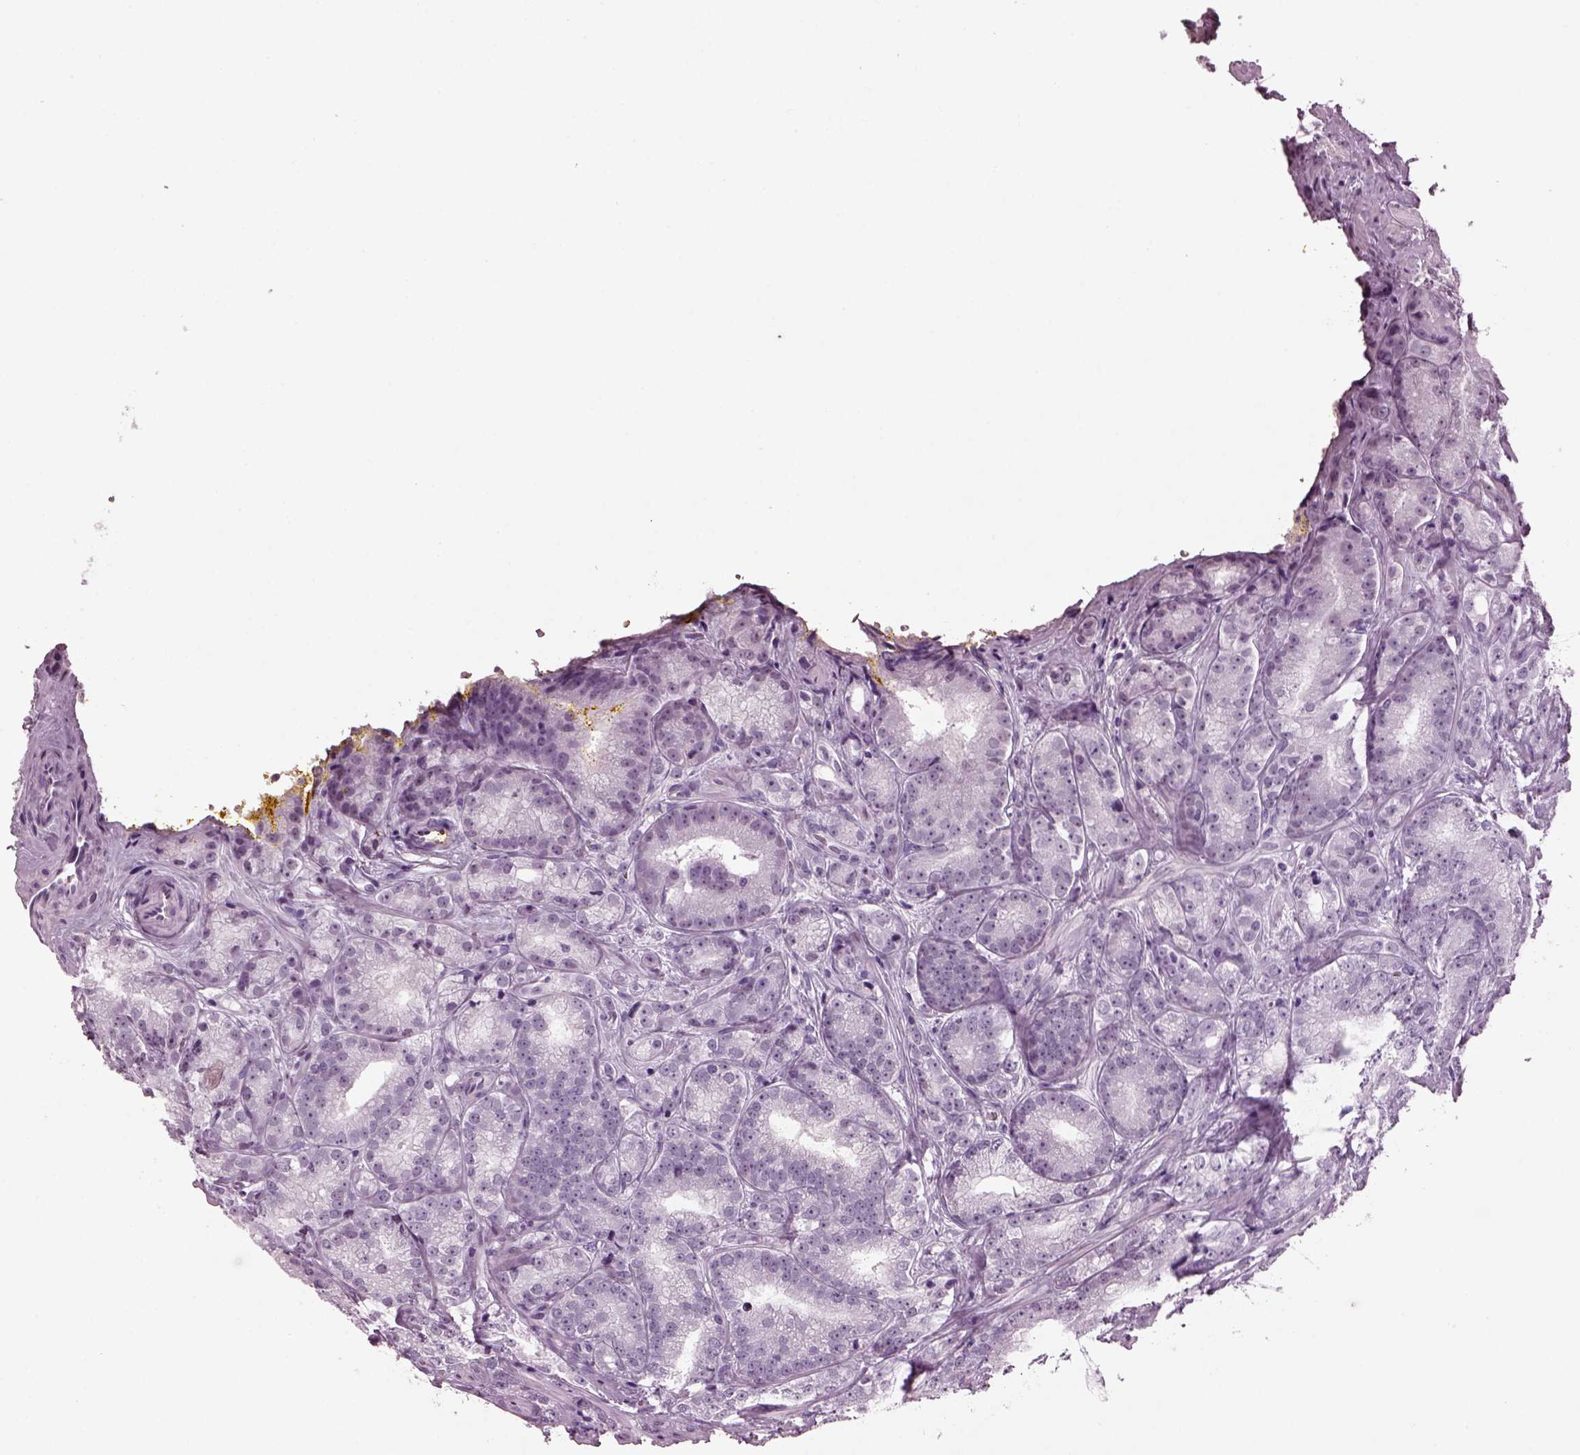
{"staining": {"intensity": "negative", "quantity": "none", "location": "none"}, "tissue": "prostate cancer", "cell_type": "Tumor cells", "image_type": "cancer", "snomed": [{"axis": "morphology", "description": "Adenocarcinoma, NOS"}, {"axis": "topography", "description": "Prostate"}], "caption": "A high-resolution photomicrograph shows immunohistochemistry (IHC) staining of prostate cancer (adenocarcinoma), which demonstrates no significant positivity in tumor cells. (DAB (3,3'-diaminobenzidine) IHC with hematoxylin counter stain).", "gene": "KRTAP3-2", "patient": {"sex": "male", "age": 63}}